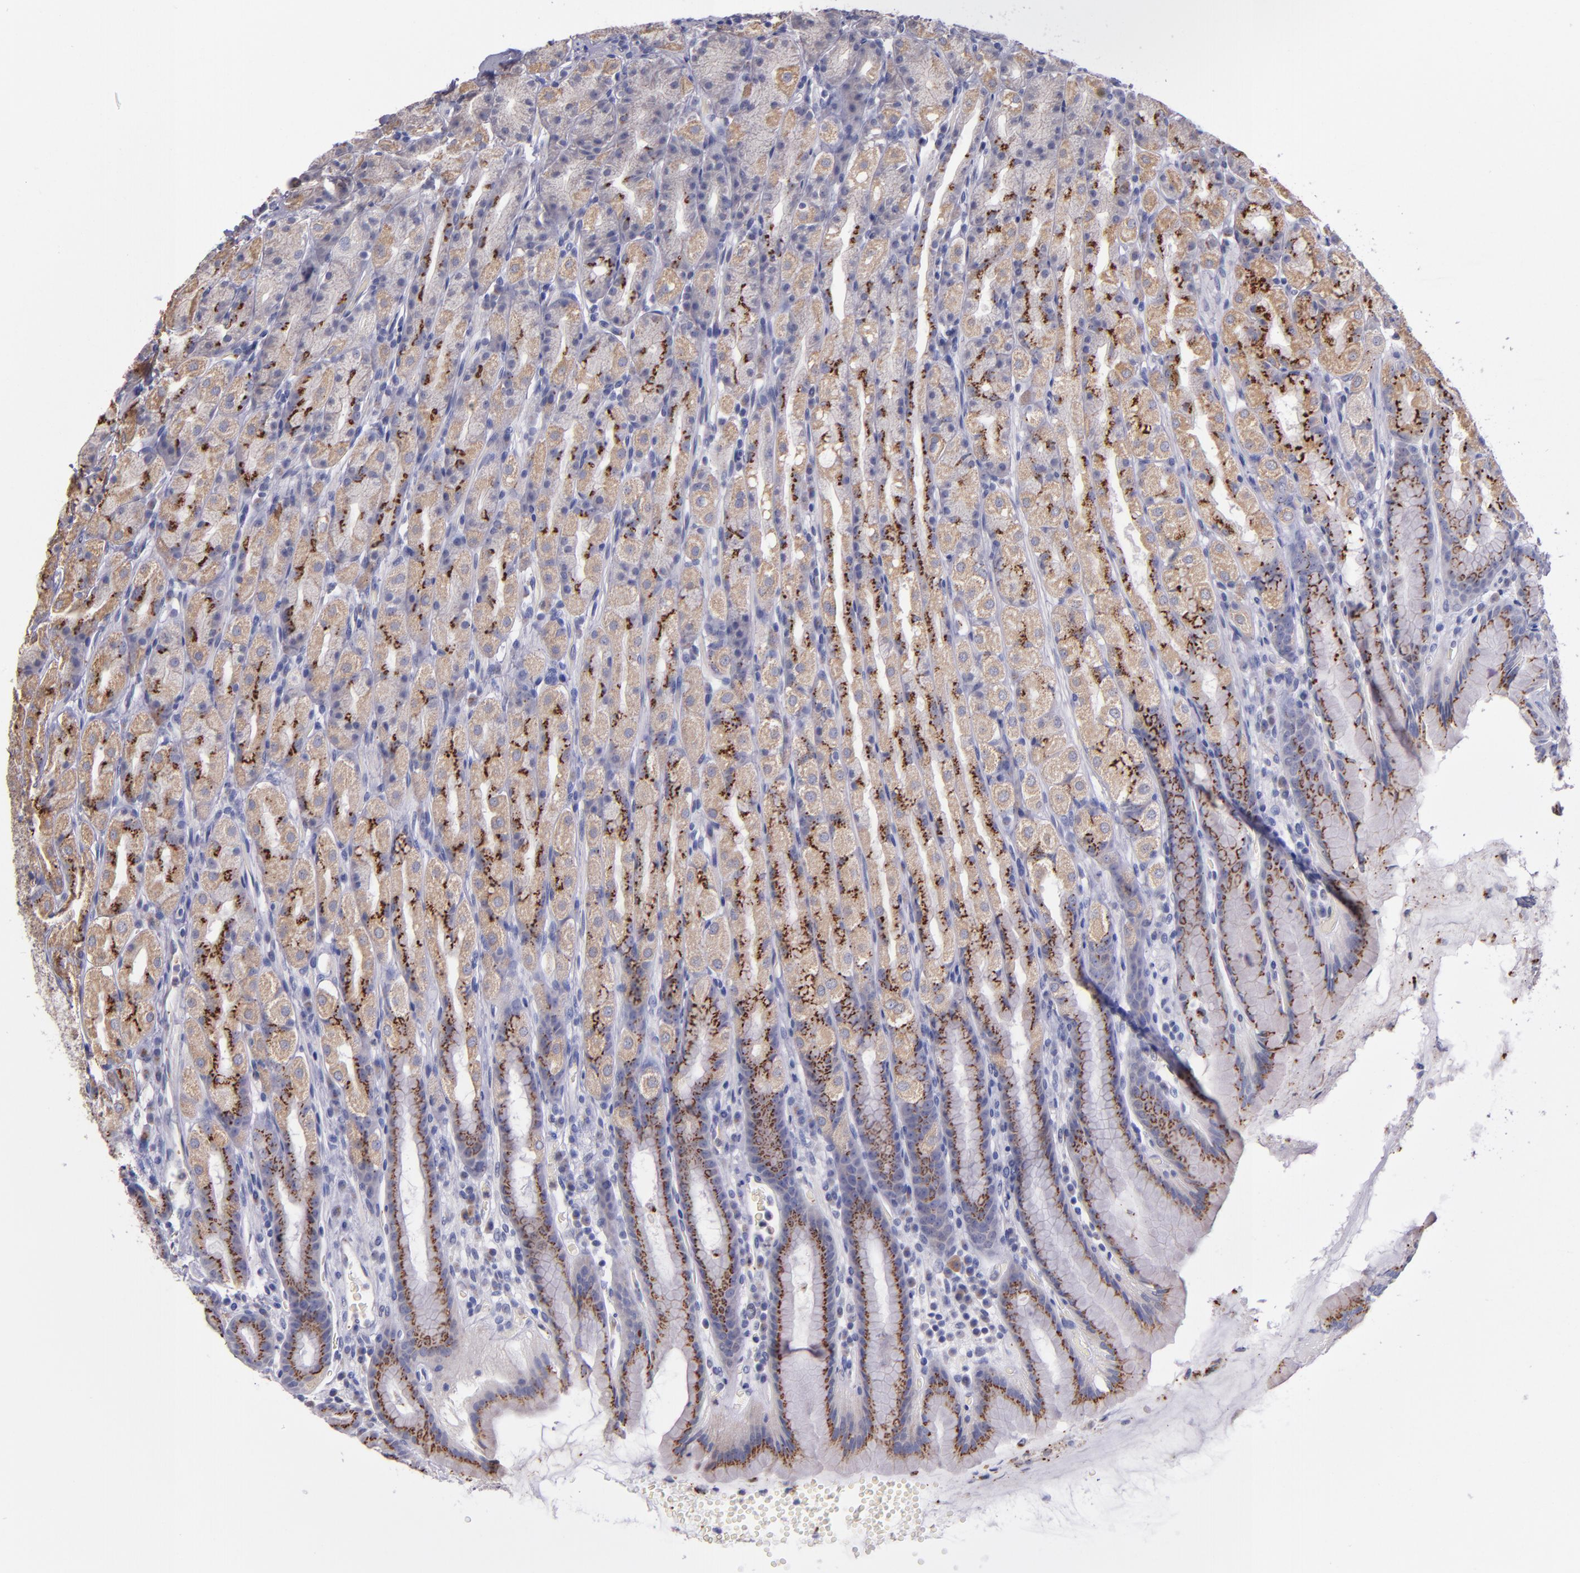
{"staining": {"intensity": "strong", "quantity": "25%-75%", "location": "cytoplasmic/membranous"}, "tissue": "stomach", "cell_type": "Glandular cells", "image_type": "normal", "snomed": [{"axis": "morphology", "description": "Normal tissue, NOS"}, {"axis": "topography", "description": "Stomach, upper"}], "caption": "Immunohistochemistry histopathology image of benign stomach: stomach stained using IHC demonstrates high levels of strong protein expression localized specifically in the cytoplasmic/membranous of glandular cells, appearing as a cytoplasmic/membranous brown color.", "gene": "RAB41", "patient": {"sex": "male", "age": 68}}